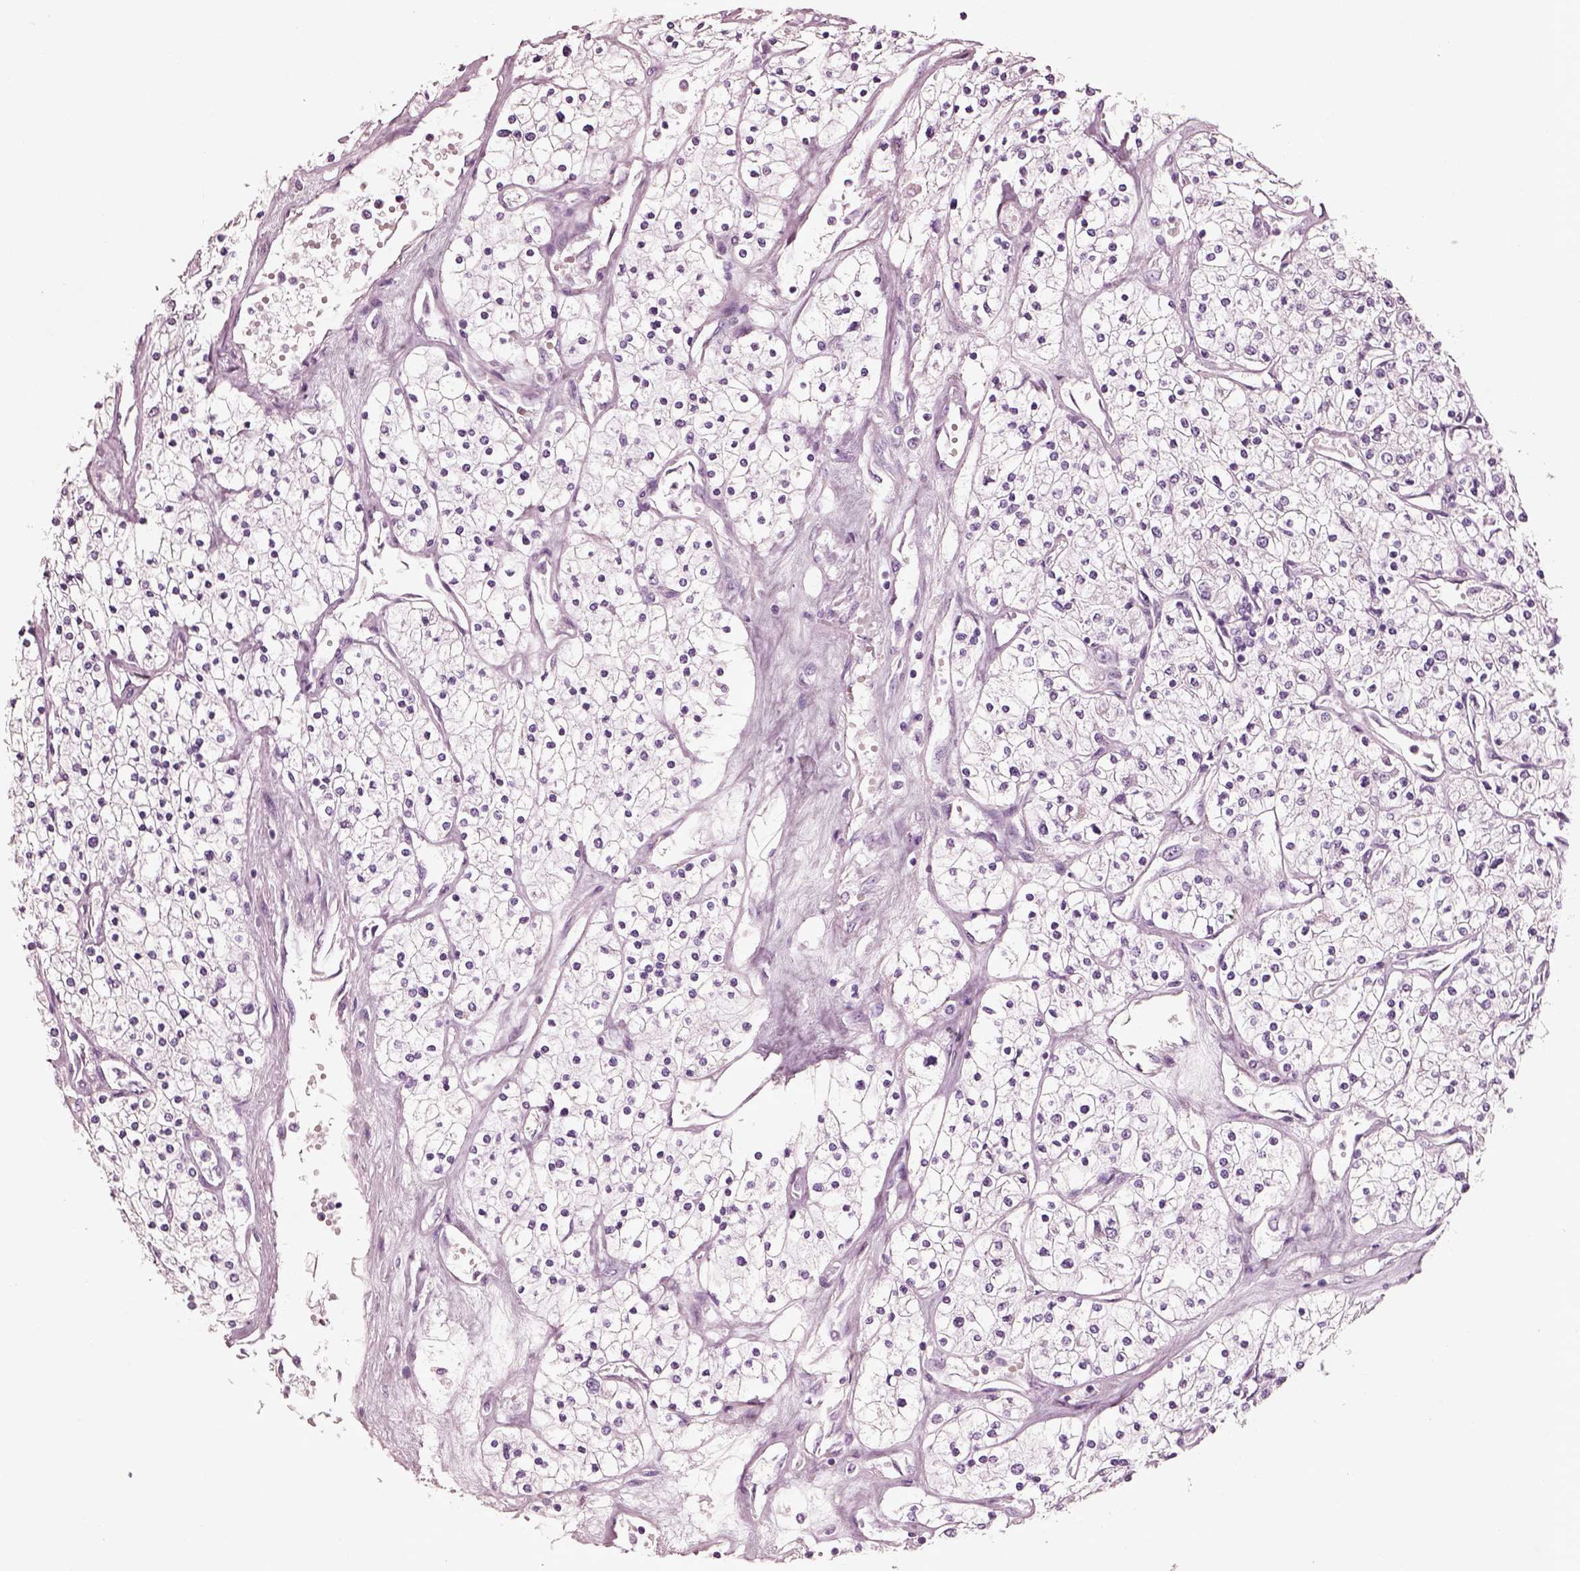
{"staining": {"intensity": "negative", "quantity": "none", "location": "none"}, "tissue": "renal cancer", "cell_type": "Tumor cells", "image_type": "cancer", "snomed": [{"axis": "morphology", "description": "Adenocarcinoma, NOS"}, {"axis": "topography", "description": "Kidney"}], "caption": "Human adenocarcinoma (renal) stained for a protein using immunohistochemistry (IHC) shows no positivity in tumor cells.", "gene": "NMRK2", "patient": {"sex": "male", "age": 80}}